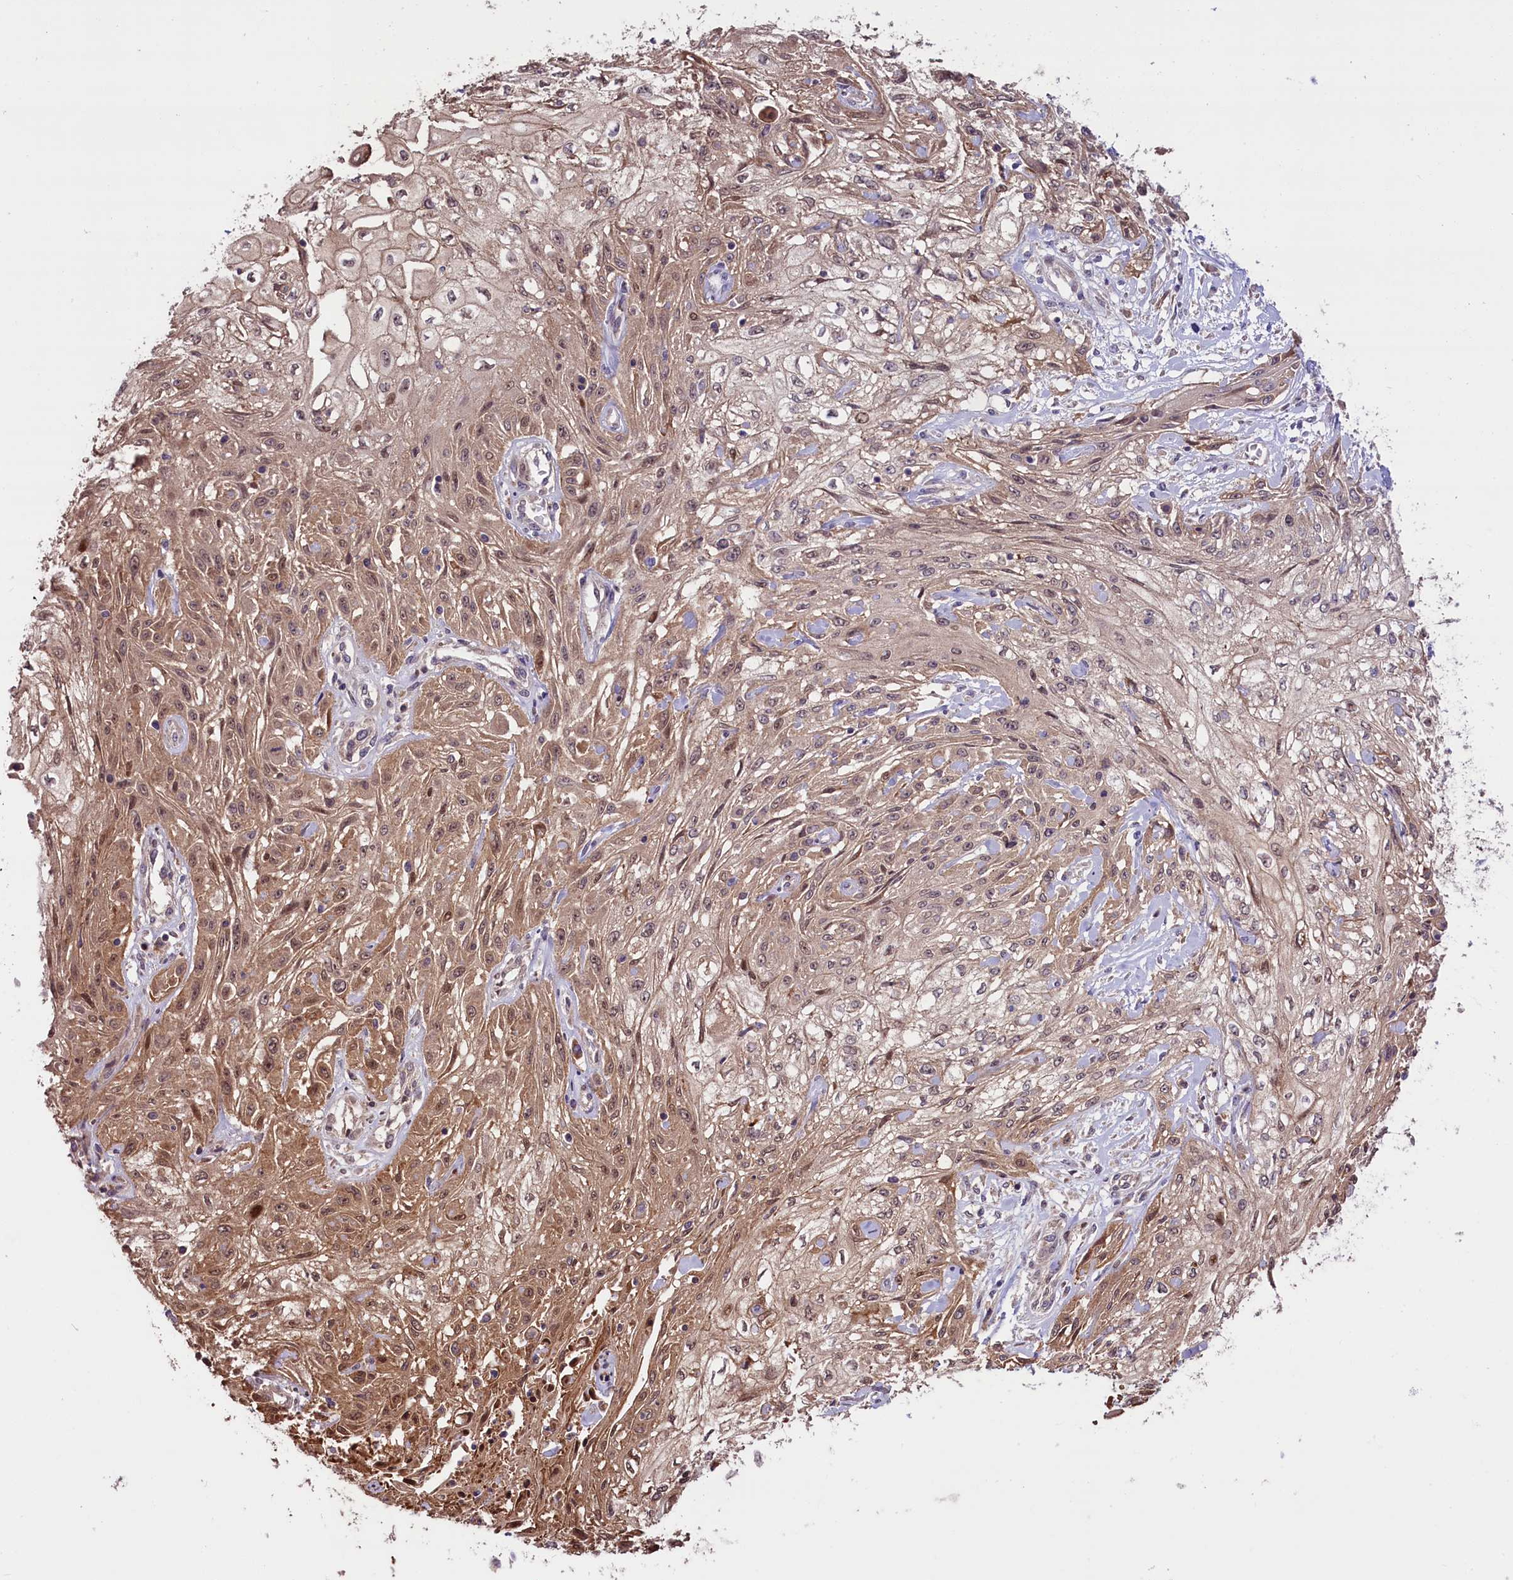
{"staining": {"intensity": "moderate", "quantity": "25%-75%", "location": "cytoplasmic/membranous,nuclear"}, "tissue": "skin cancer", "cell_type": "Tumor cells", "image_type": "cancer", "snomed": [{"axis": "morphology", "description": "Squamous cell carcinoma, NOS"}, {"axis": "morphology", "description": "Squamous cell carcinoma, metastatic, NOS"}, {"axis": "topography", "description": "Skin"}, {"axis": "topography", "description": "Lymph node"}], "caption": "The histopathology image demonstrates staining of skin cancer, revealing moderate cytoplasmic/membranous and nuclear protein staining (brown color) within tumor cells. Nuclei are stained in blue.", "gene": "RIC8A", "patient": {"sex": "male", "age": 75}}